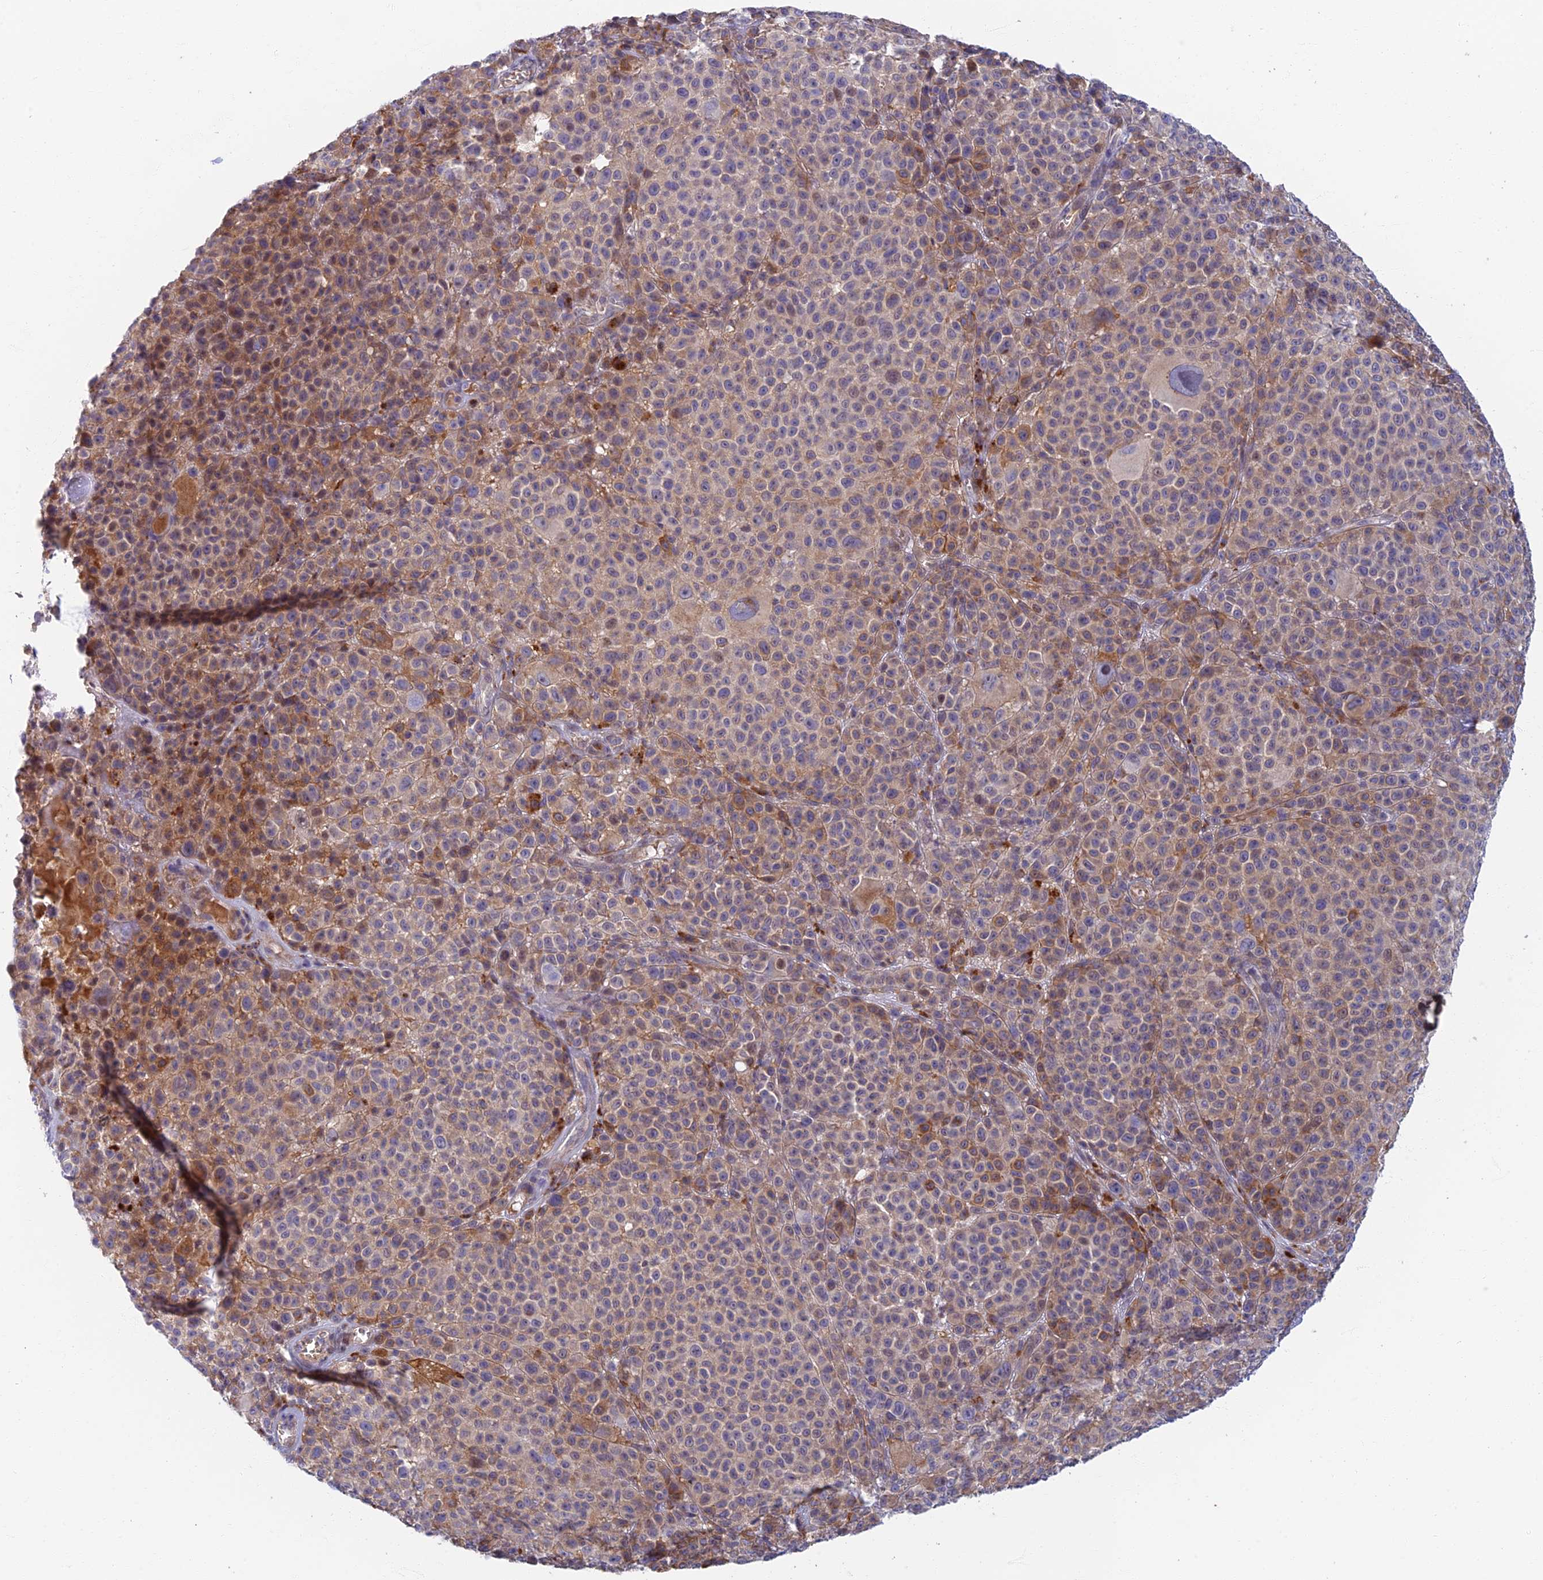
{"staining": {"intensity": "weak", "quantity": "25%-75%", "location": "cytoplasmic/membranous"}, "tissue": "melanoma", "cell_type": "Tumor cells", "image_type": "cancer", "snomed": [{"axis": "morphology", "description": "Malignant melanoma, NOS"}, {"axis": "topography", "description": "Skin"}], "caption": "Approximately 25%-75% of tumor cells in human melanoma exhibit weak cytoplasmic/membranous protein expression as visualized by brown immunohistochemical staining.", "gene": "RHBDL2", "patient": {"sex": "female", "age": 94}}